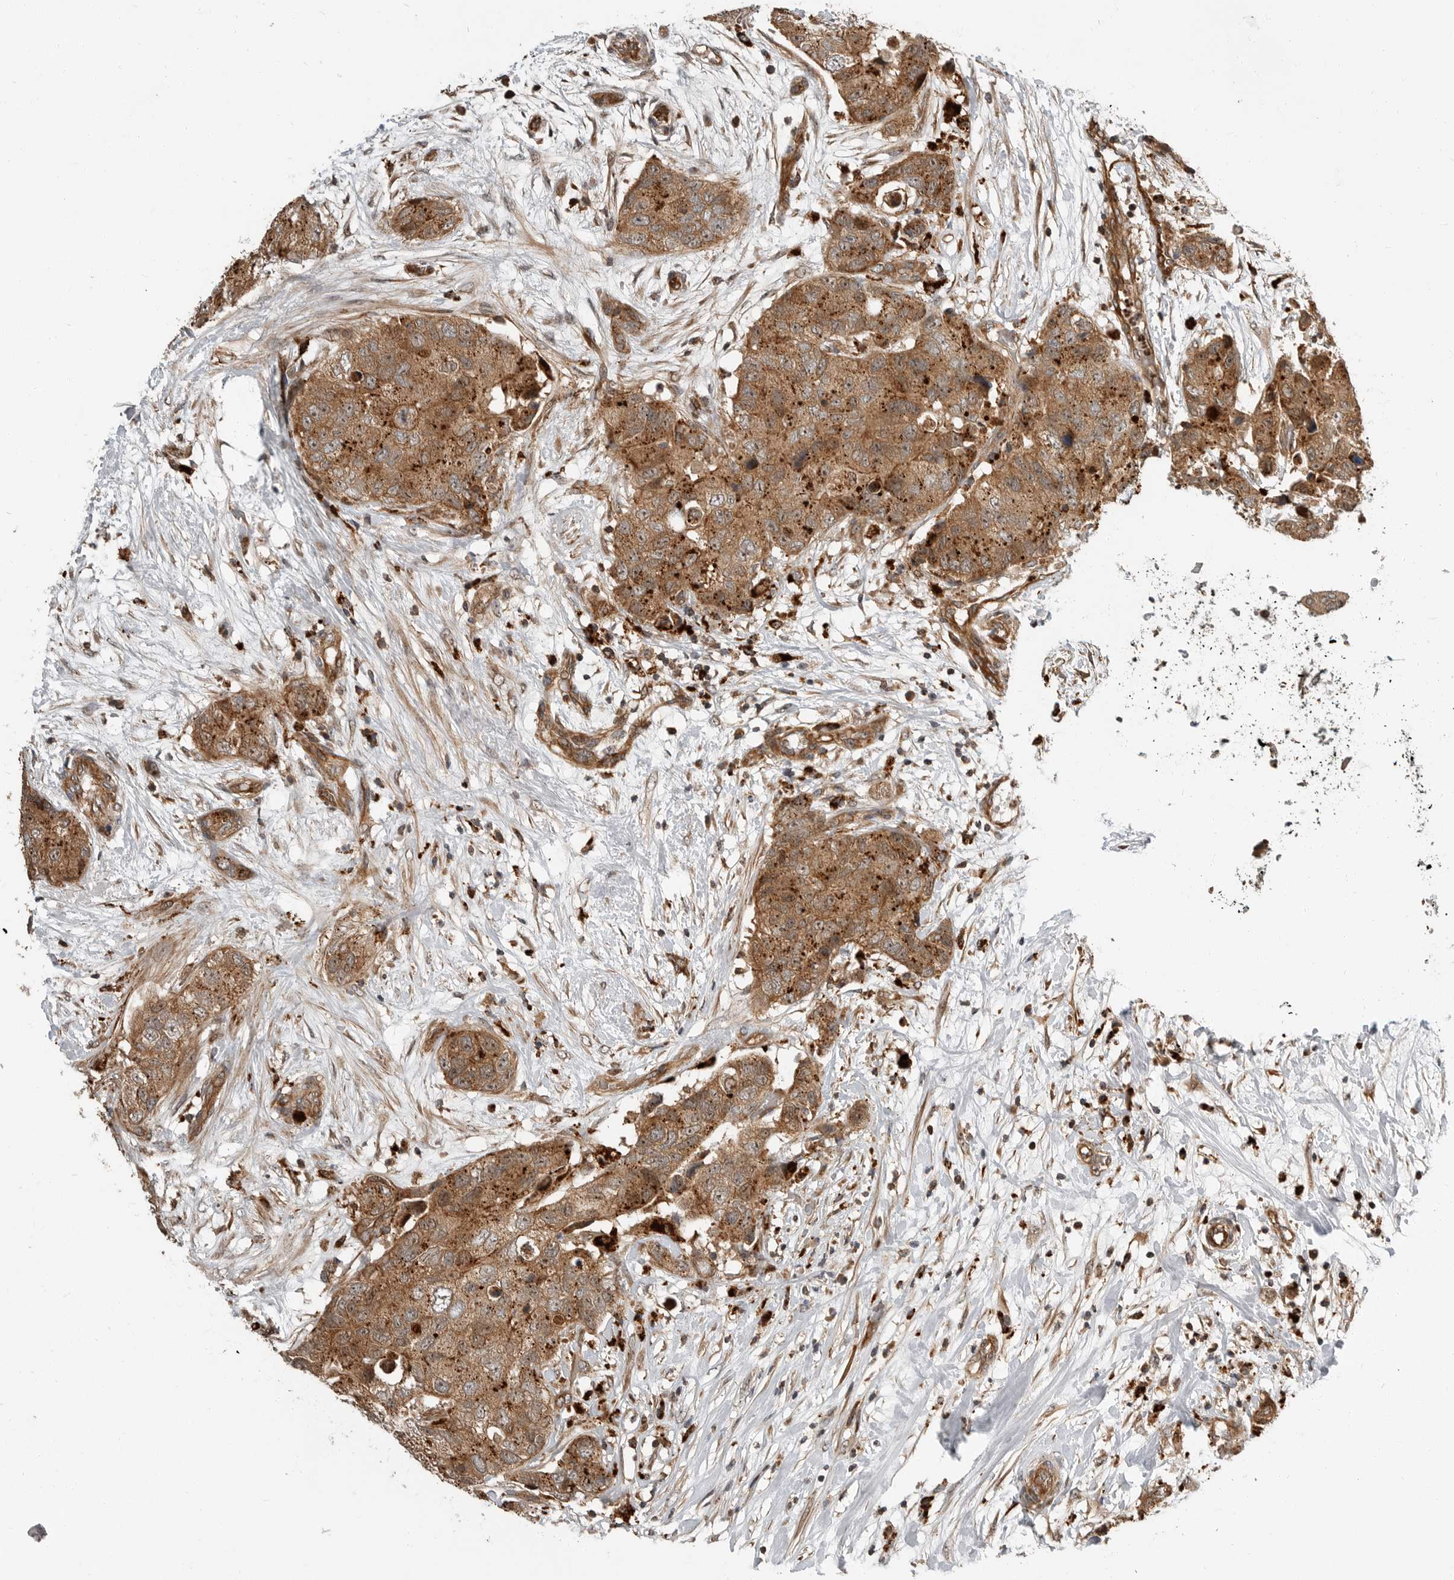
{"staining": {"intensity": "moderate", "quantity": ">75%", "location": "cytoplasmic/membranous,nuclear"}, "tissue": "breast cancer", "cell_type": "Tumor cells", "image_type": "cancer", "snomed": [{"axis": "morphology", "description": "Duct carcinoma"}, {"axis": "topography", "description": "Breast"}], "caption": "Breast cancer (invasive ductal carcinoma) tissue exhibits moderate cytoplasmic/membranous and nuclear positivity in approximately >75% of tumor cells", "gene": "STRAP", "patient": {"sex": "female", "age": 62}}